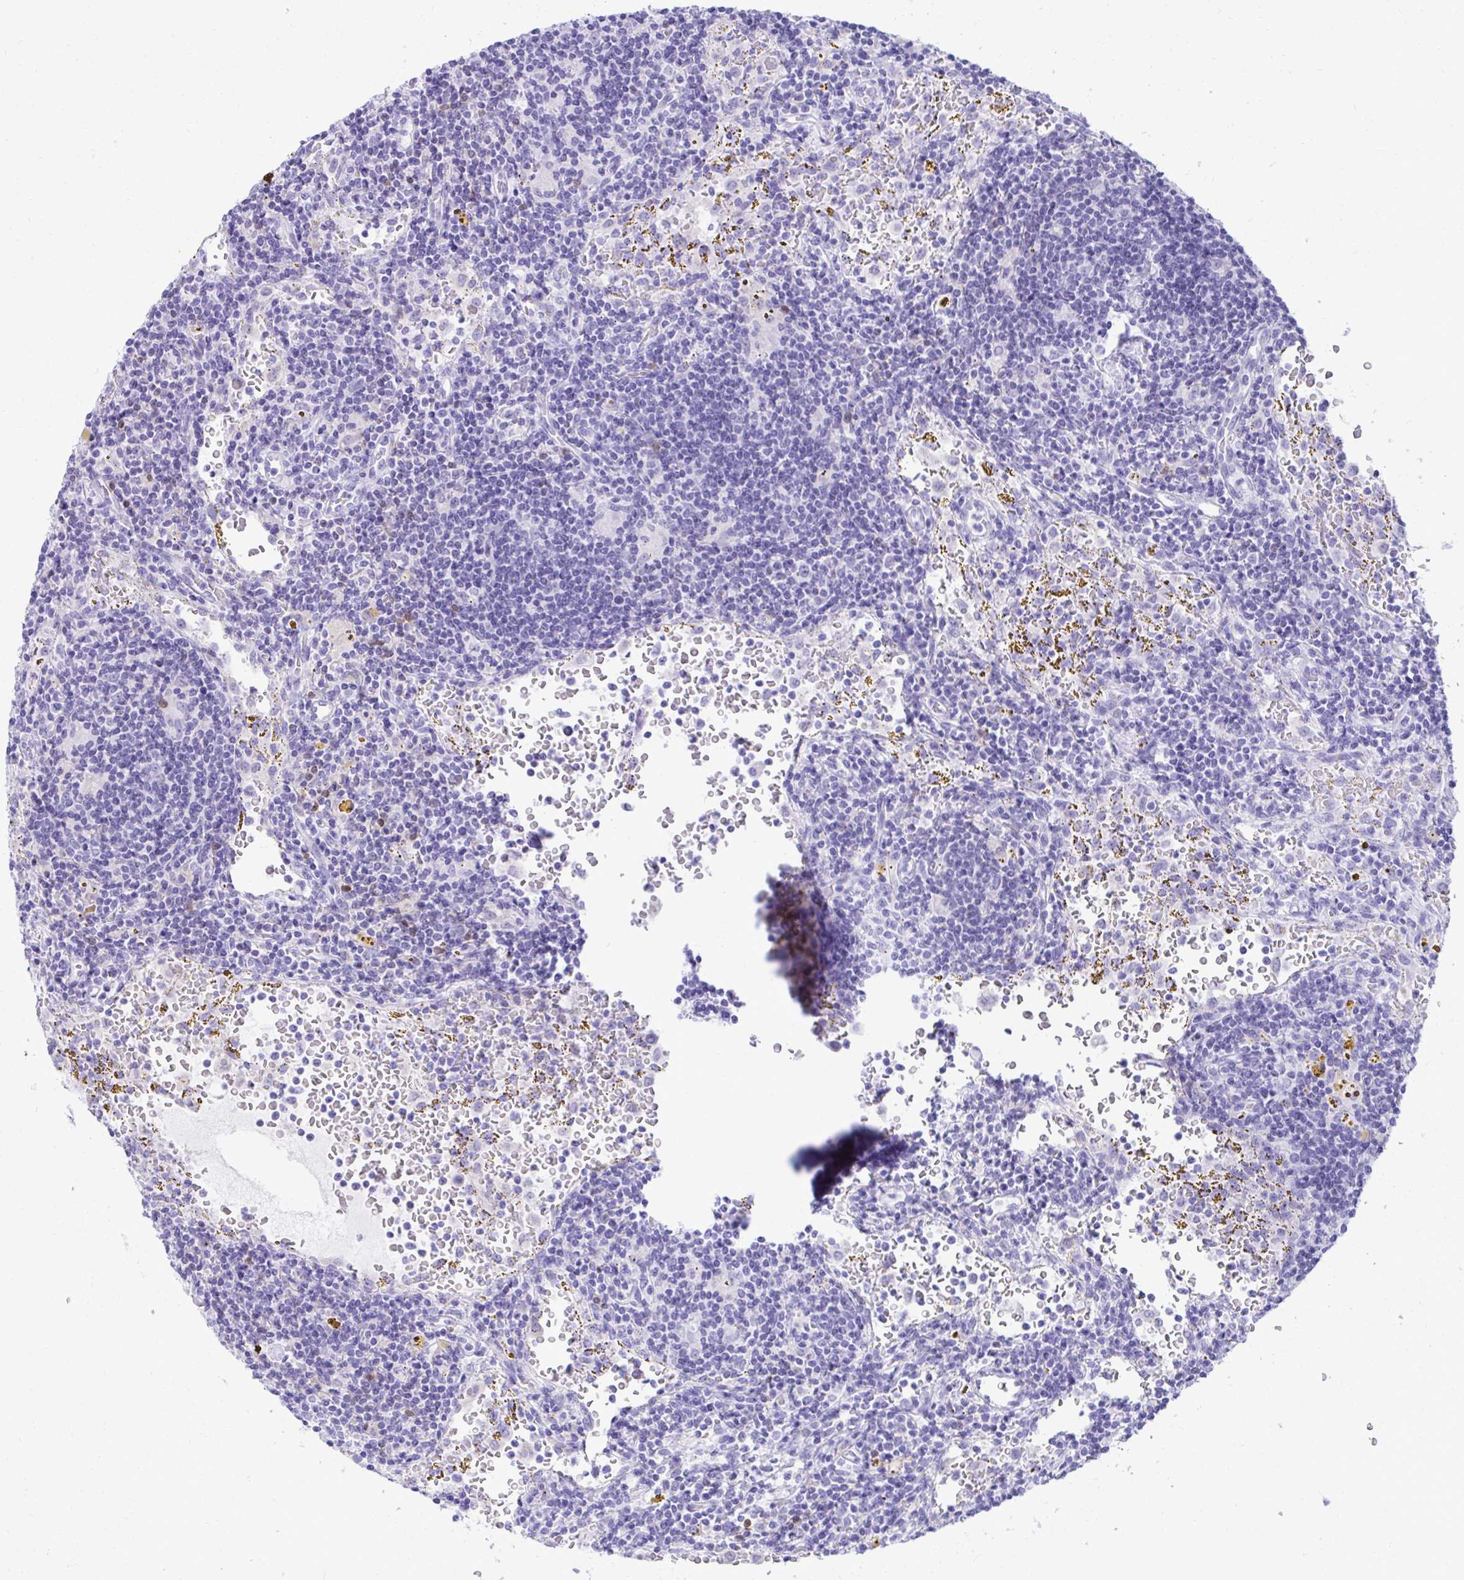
{"staining": {"intensity": "negative", "quantity": "none", "location": "none"}, "tissue": "lymphoma", "cell_type": "Tumor cells", "image_type": "cancer", "snomed": [{"axis": "morphology", "description": "Malignant lymphoma, non-Hodgkin's type, Low grade"}, {"axis": "topography", "description": "Spleen"}], "caption": "Tumor cells show no significant positivity in malignant lymphoma, non-Hodgkin's type (low-grade).", "gene": "PGM2L1", "patient": {"sex": "female", "age": 70}}